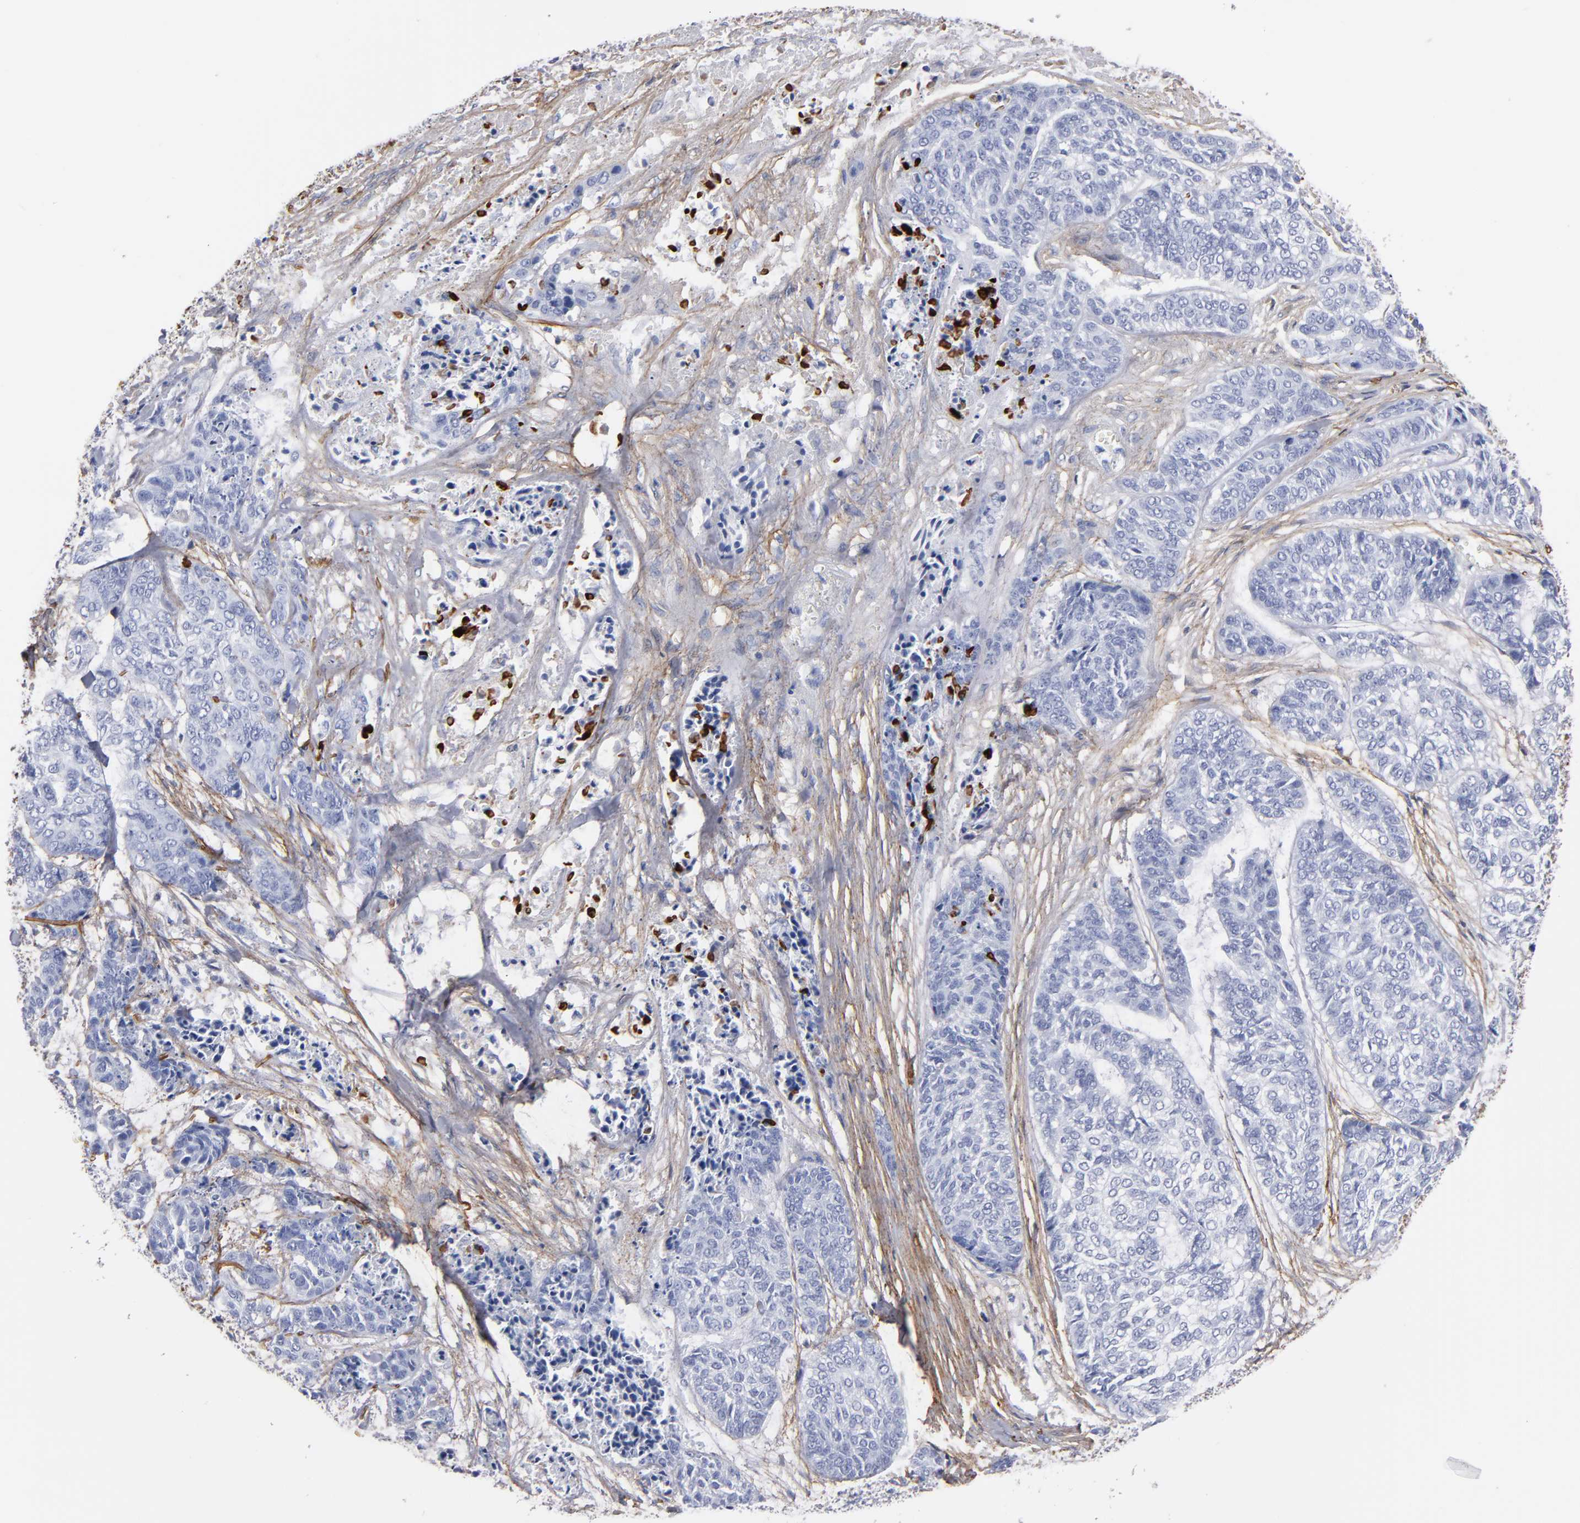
{"staining": {"intensity": "negative", "quantity": "none", "location": "none"}, "tissue": "skin cancer", "cell_type": "Tumor cells", "image_type": "cancer", "snomed": [{"axis": "morphology", "description": "Basal cell carcinoma"}, {"axis": "topography", "description": "Skin"}], "caption": "Immunohistochemical staining of human skin cancer demonstrates no significant staining in tumor cells.", "gene": "EMILIN1", "patient": {"sex": "female", "age": 64}}